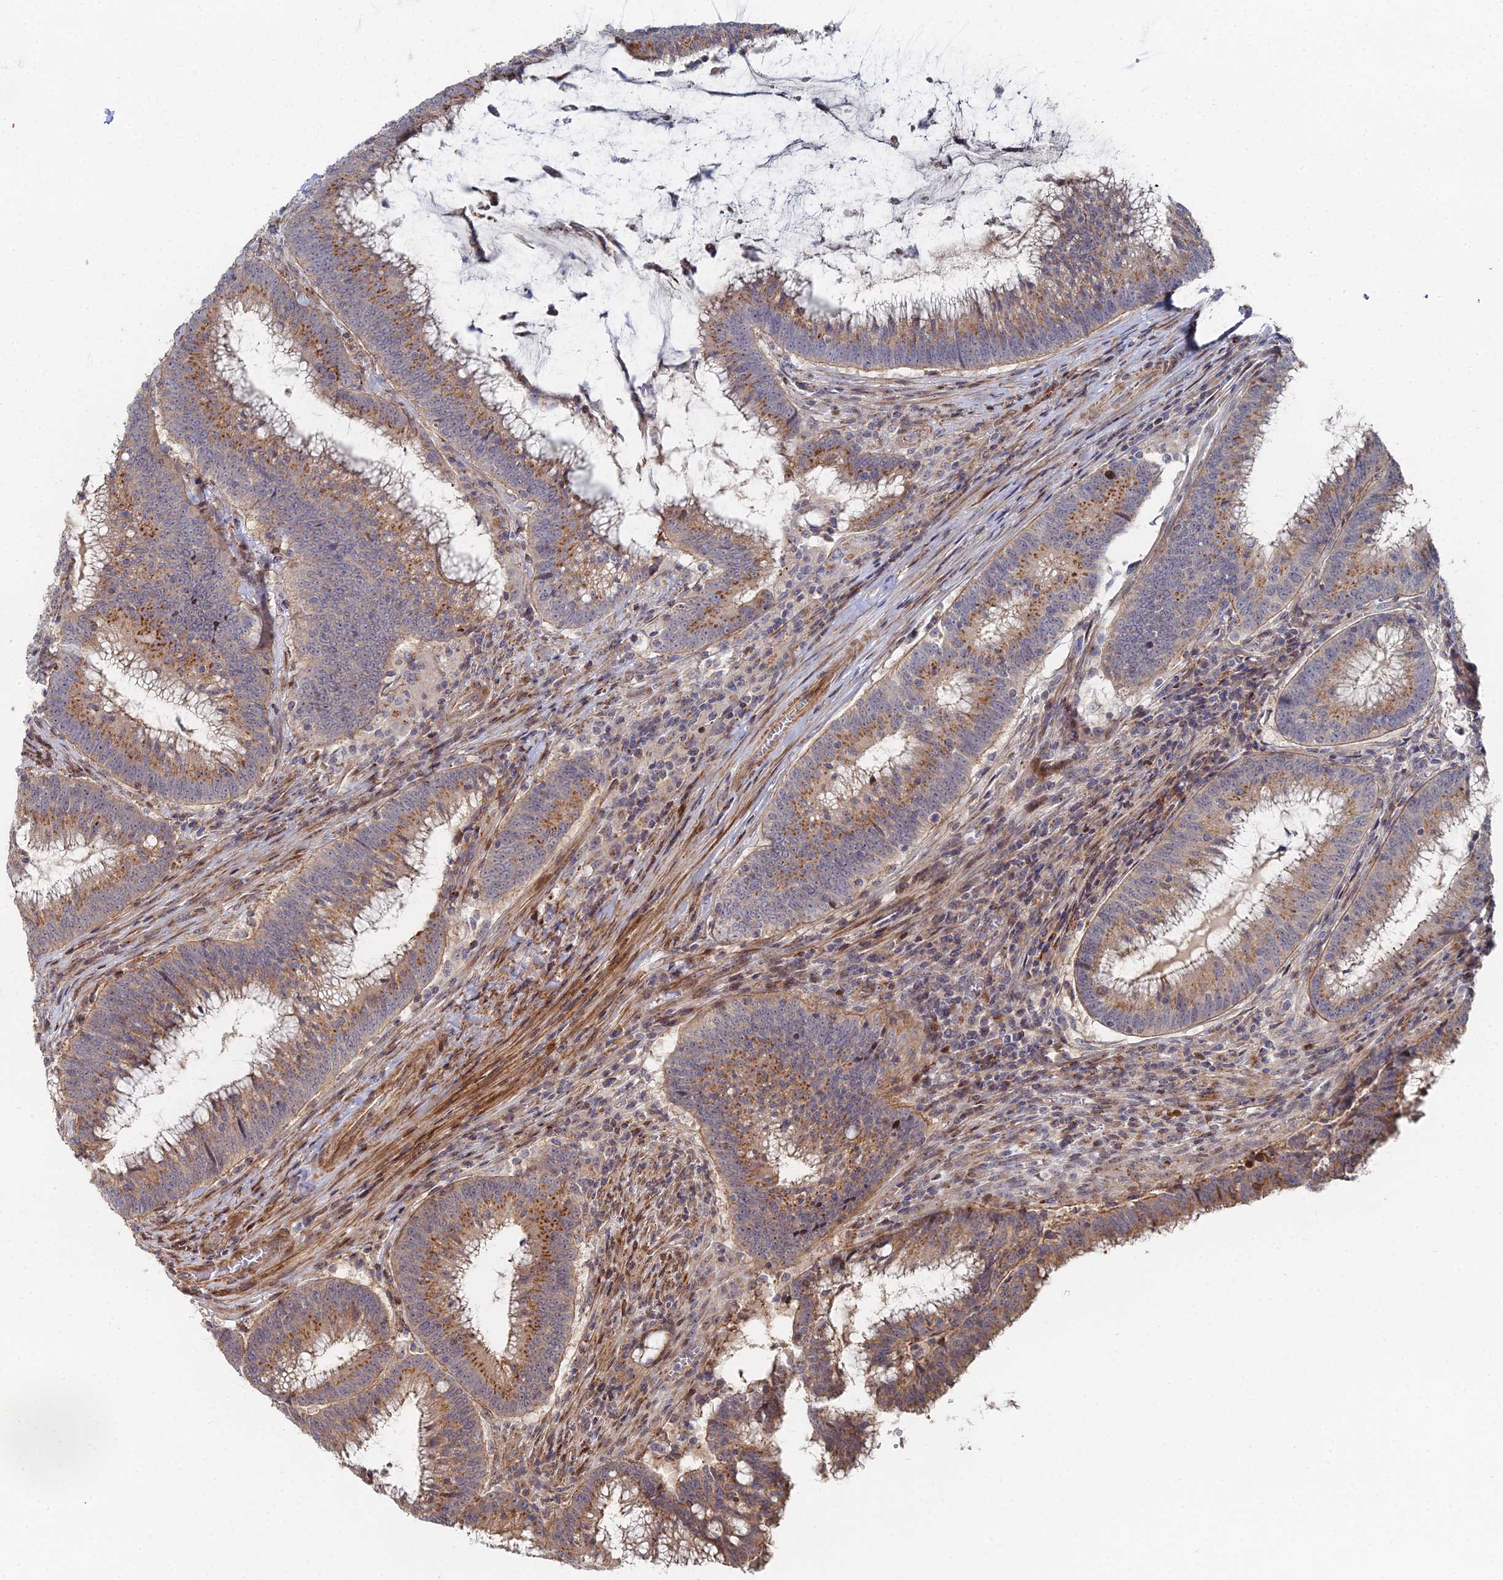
{"staining": {"intensity": "moderate", "quantity": ">75%", "location": "cytoplasmic/membranous"}, "tissue": "colorectal cancer", "cell_type": "Tumor cells", "image_type": "cancer", "snomed": [{"axis": "morphology", "description": "Adenocarcinoma, NOS"}, {"axis": "topography", "description": "Rectum"}], "caption": "Immunohistochemical staining of adenocarcinoma (colorectal) demonstrates moderate cytoplasmic/membranous protein expression in approximately >75% of tumor cells.", "gene": "SGMS1", "patient": {"sex": "female", "age": 77}}